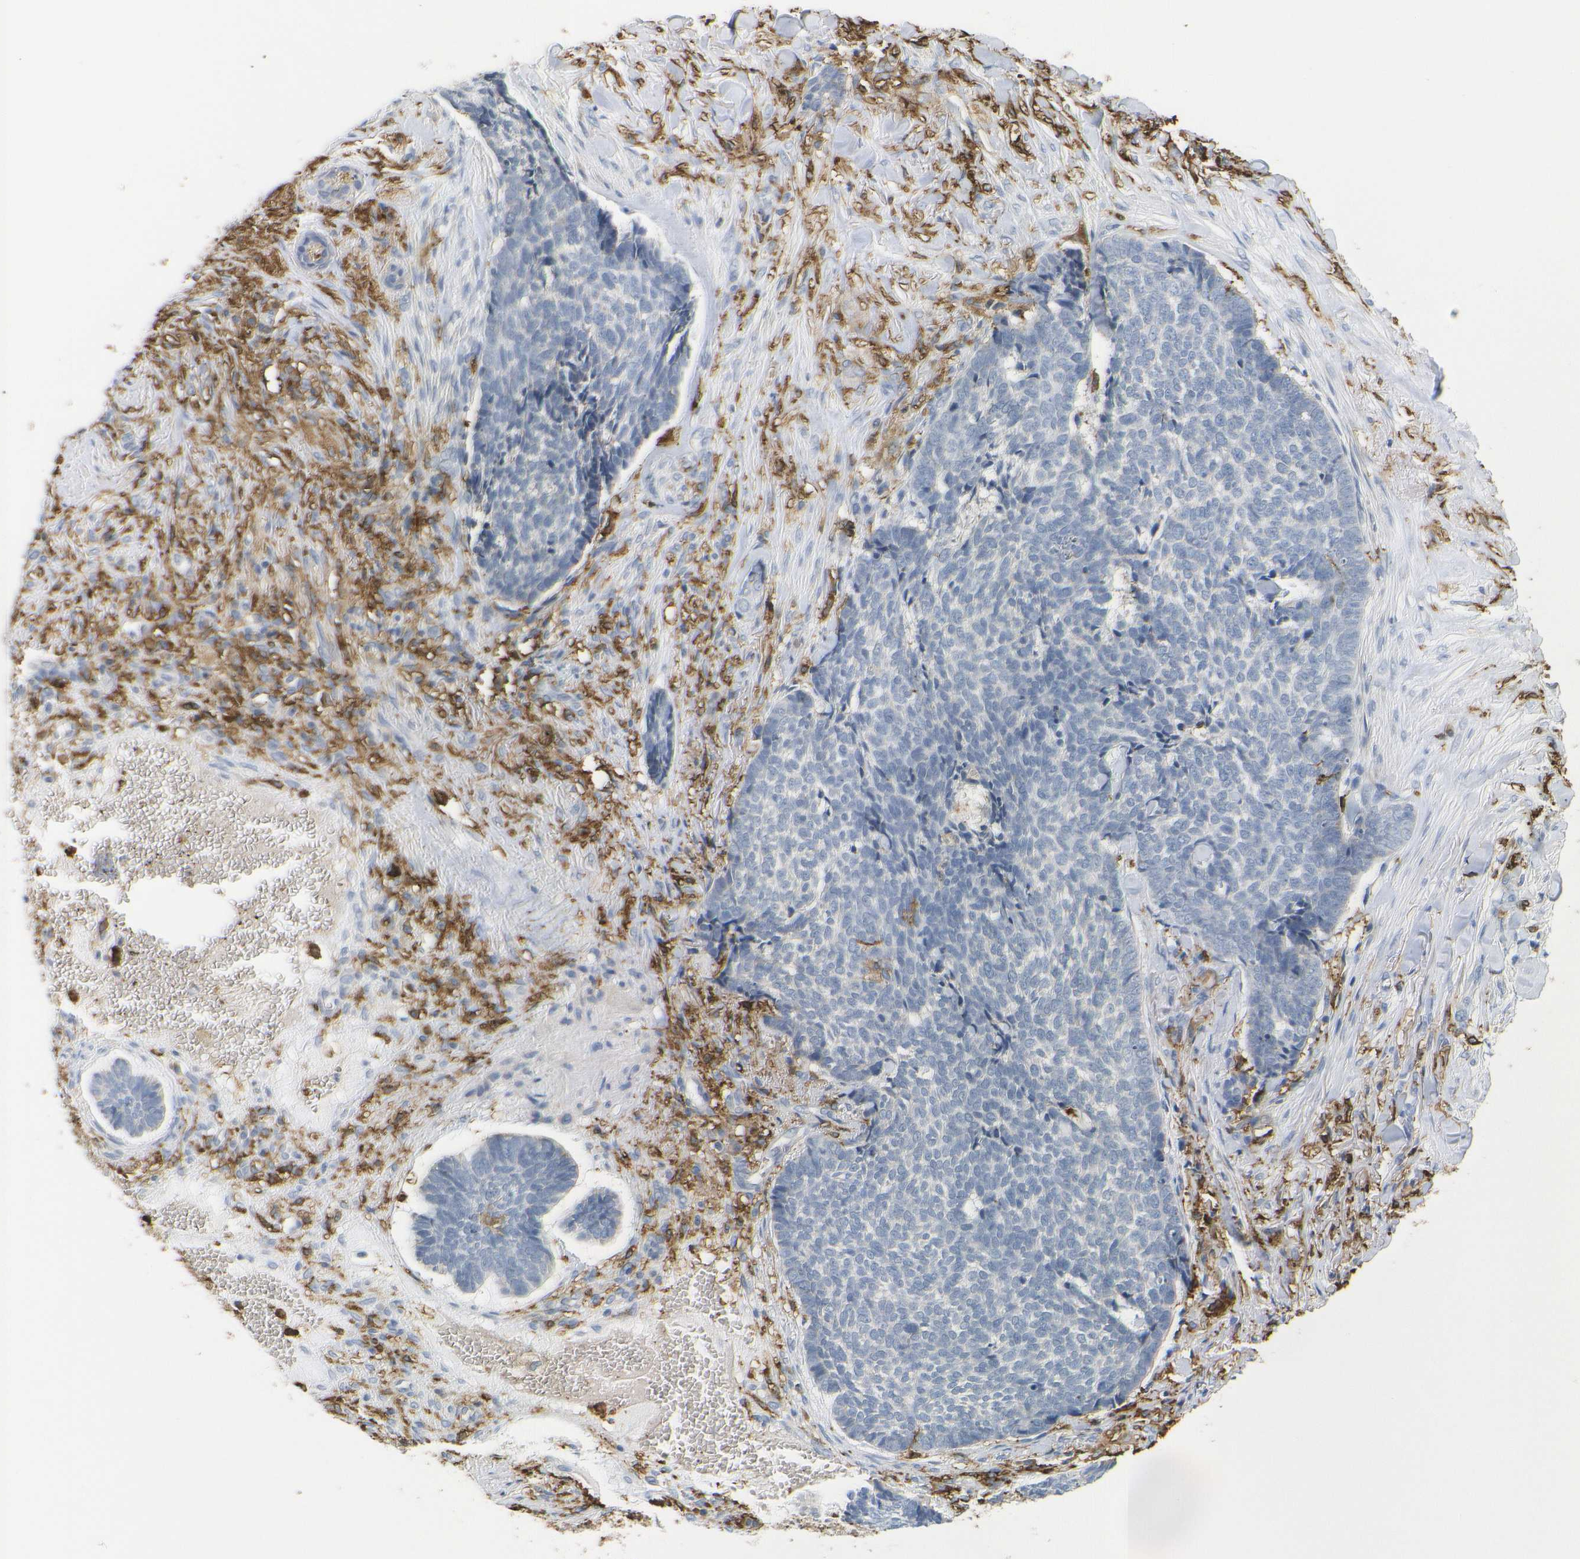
{"staining": {"intensity": "negative", "quantity": "none", "location": "none"}, "tissue": "skin cancer", "cell_type": "Tumor cells", "image_type": "cancer", "snomed": [{"axis": "morphology", "description": "Basal cell carcinoma"}, {"axis": "topography", "description": "Skin"}], "caption": "High power microscopy photomicrograph of an immunohistochemistry (IHC) image of skin basal cell carcinoma, revealing no significant positivity in tumor cells.", "gene": "HLA-DQB1", "patient": {"sex": "male", "age": 84}}